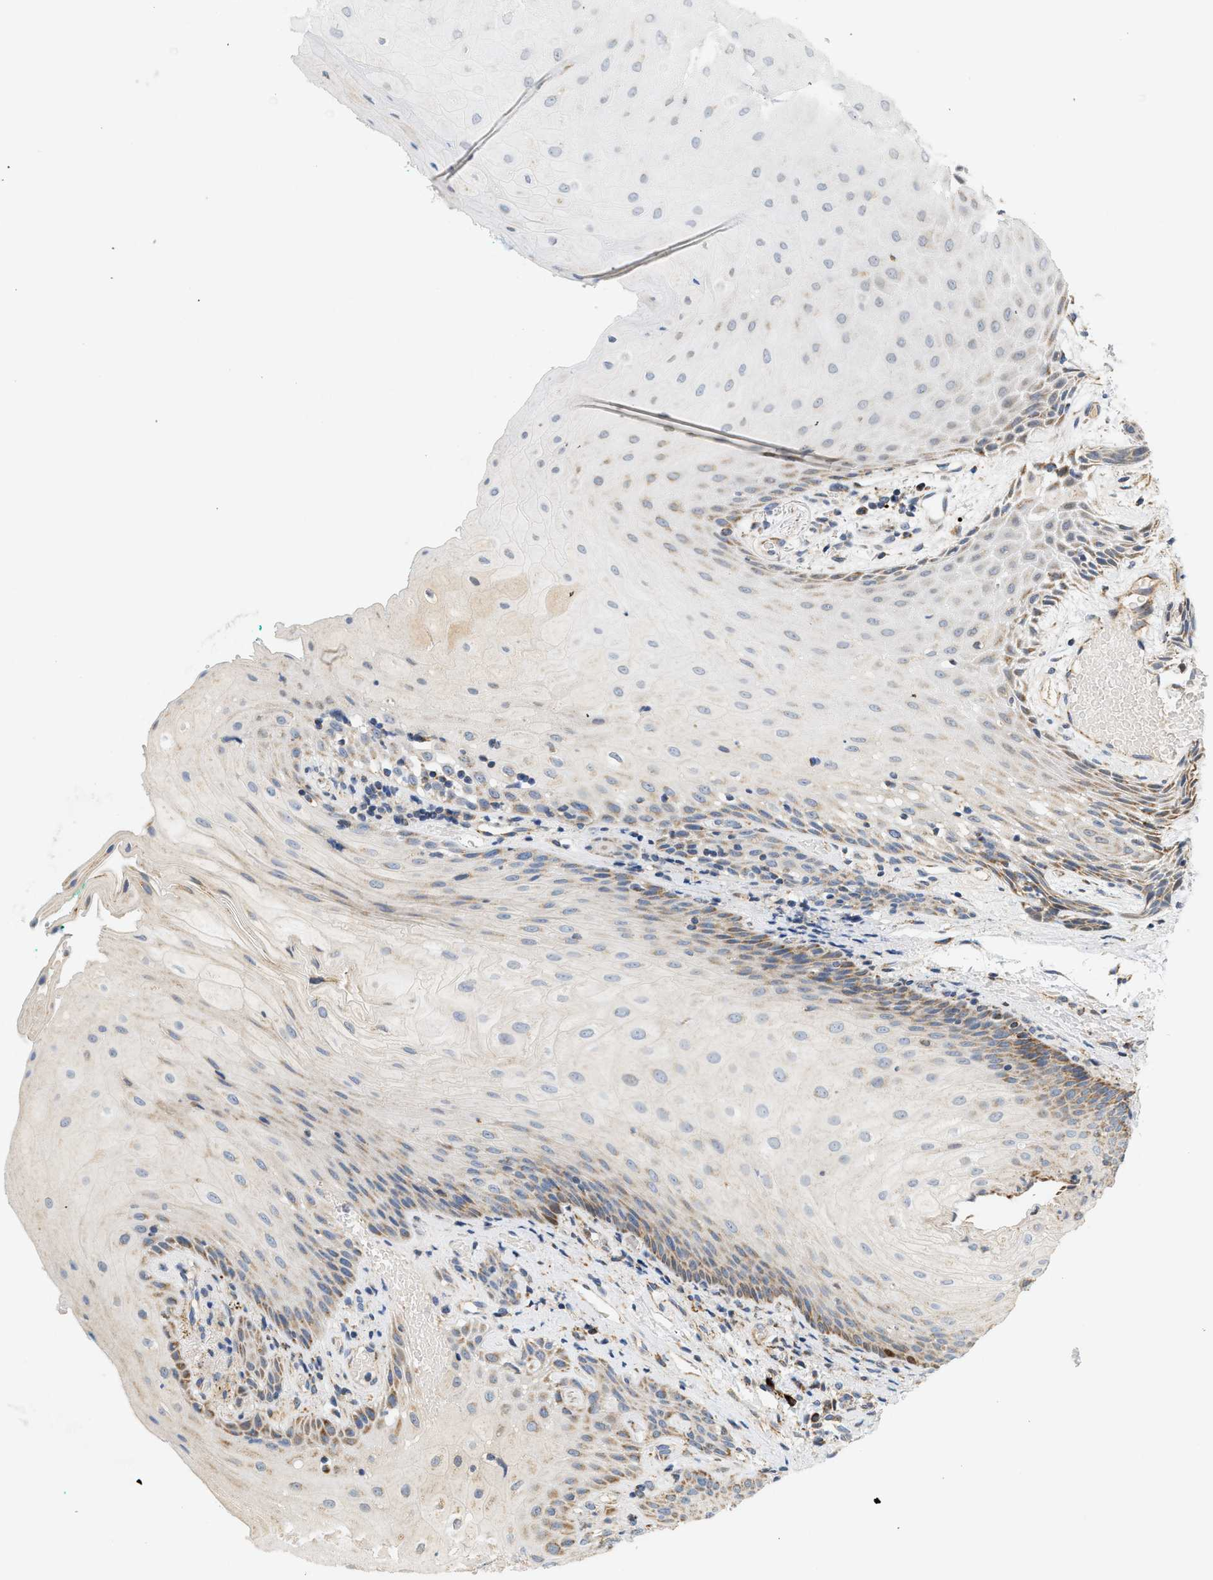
{"staining": {"intensity": "weak", "quantity": "25%-75%", "location": "cytoplasmic/membranous"}, "tissue": "oral mucosa", "cell_type": "Squamous epithelial cells", "image_type": "normal", "snomed": [{"axis": "morphology", "description": "Normal tissue, NOS"}, {"axis": "morphology", "description": "Squamous cell carcinoma, NOS"}, {"axis": "topography", "description": "Oral tissue"}, {"axis": "topography", "description": "Salivary gland"}, {"axis": "topography", "description": "Head-Neck"}], "caption": "The image demonstrates immunohistochemical staining of normal oral mucosa. There is weak cytoplasmic/membranous expression is present in about 25%-75% of squamous epithelial cells.", "gene": "MCU", "patient": {"sex": "female", "age": 62}}